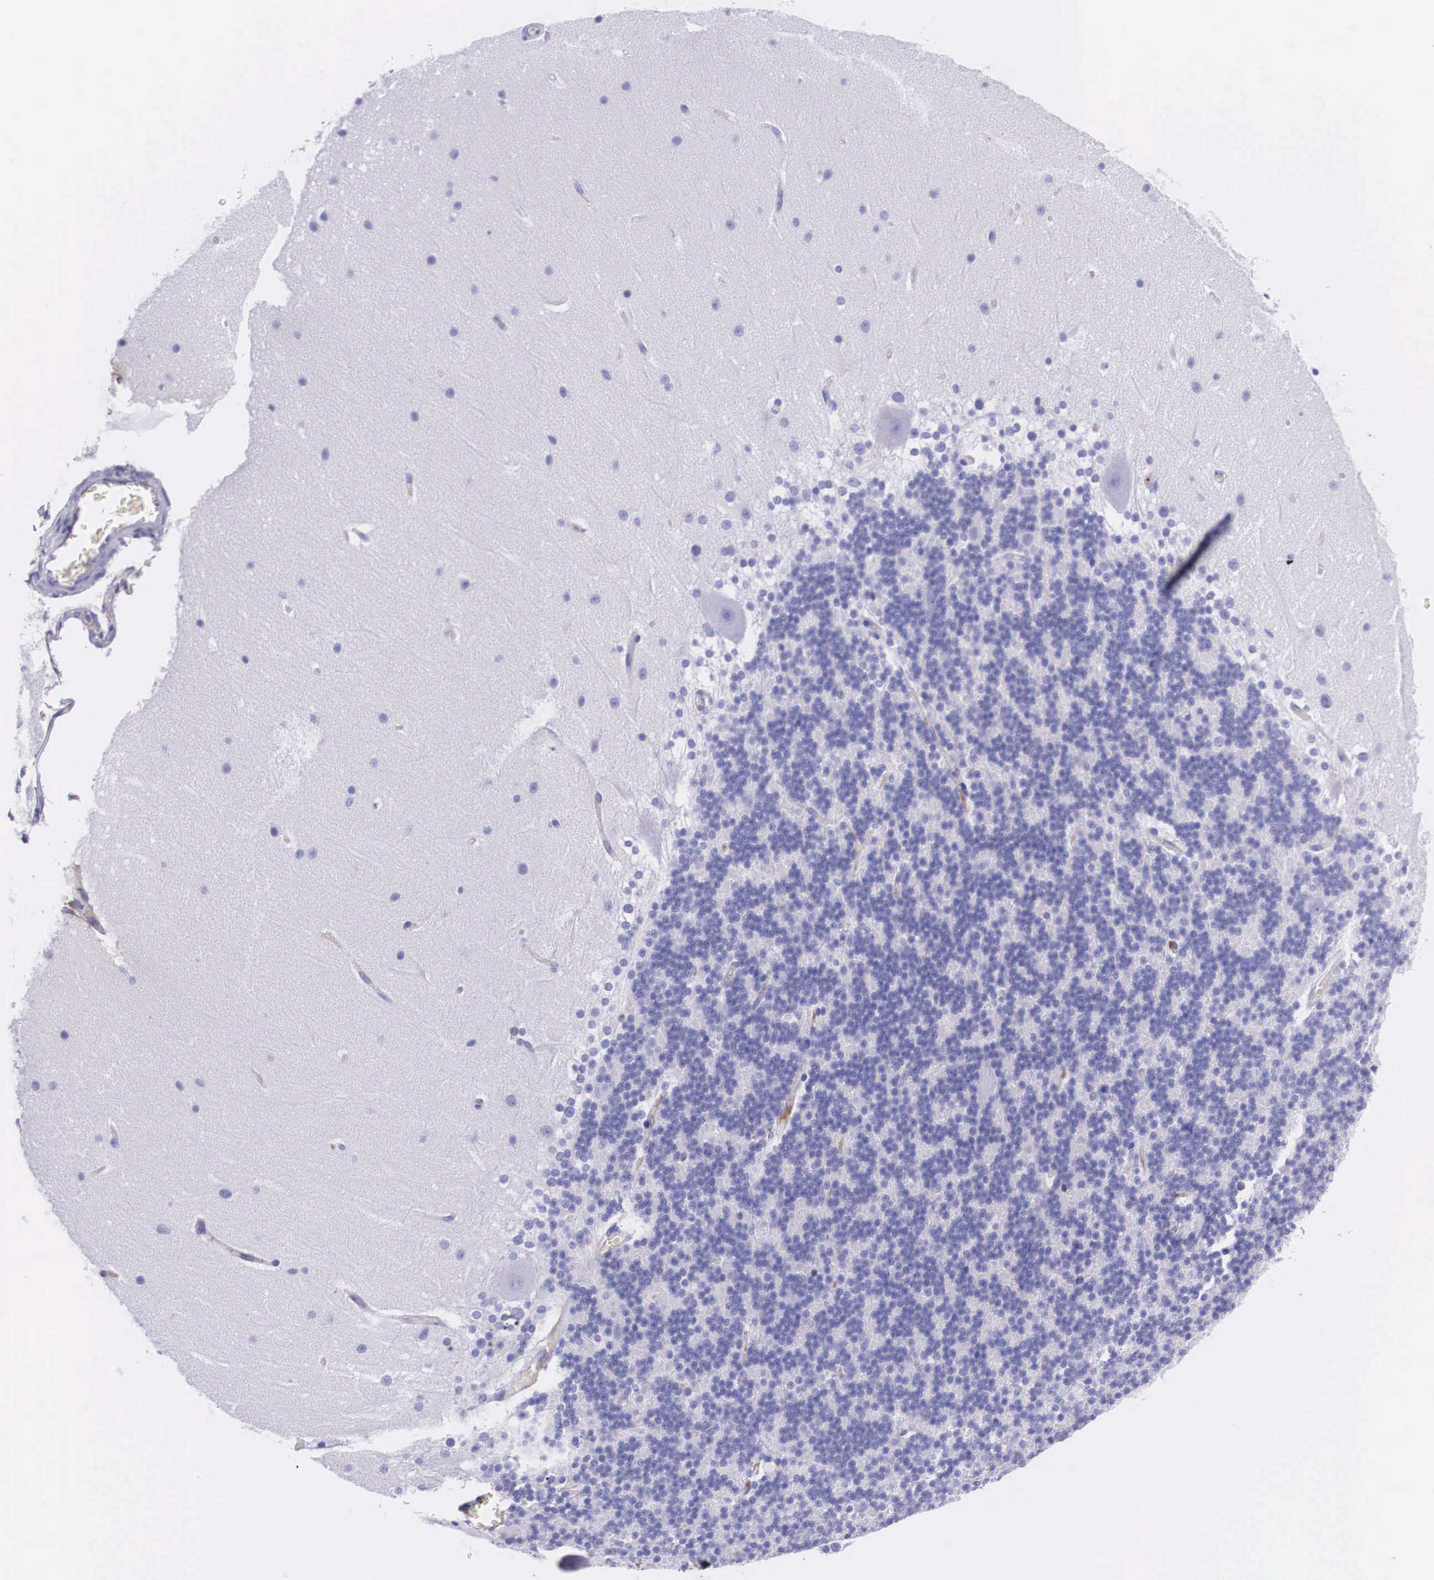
{"staining": {"intensity": "negative", "quantity": "none", "location": "none"}, "tissue": "cerebellum", "cell_type": "Cells in granular layer", "image_type": "normal", "snomed": [{"axis": "morphology", "description": "Normal tissue, NOS"}, {"axis": "topography", "description": "Cerebellum"}], "caption": "This is an IHC photomicrograph of unremarkable human cerebellum. There is no expression in cells in granular layer.", "gene": "PLG", "patient": {"sex": "female", "age": 19}}